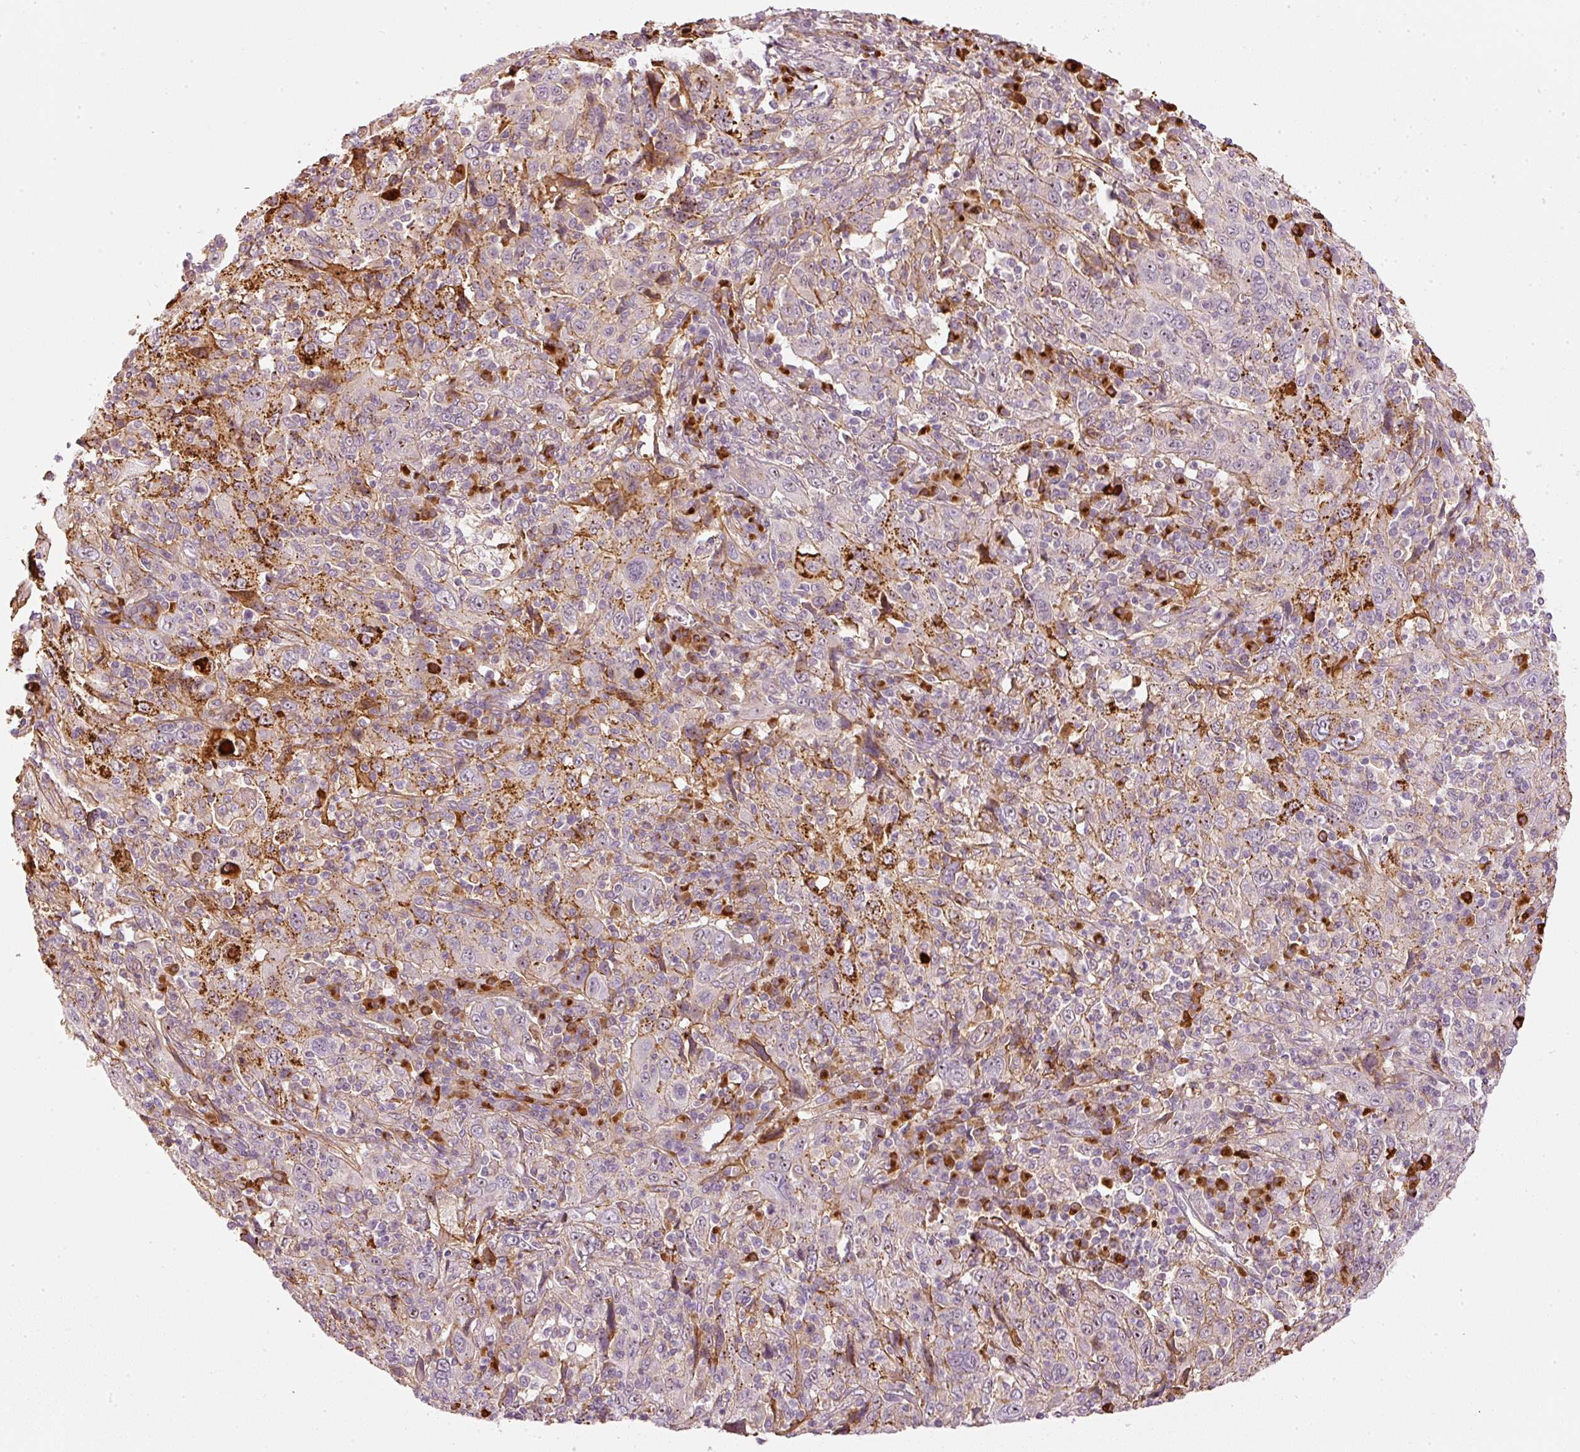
{"staining": {"intensity": "strong", "quantity": "<25%", "location": "cytoplasmic/membranous"}, "tissue": "cervical cancer", "cell_type": "Tumor cells", "image_type": "cancer", "snomed": [{"axis": "morphology", "description": "Squamous cell carcinoma, NOS"}, {"axis": "topography", "description": "Cervix"}], "caption": "Immunohistochemical staining of human cervical cancer displays medium levels of strong cytoplasmic/membranous protein staining in about <25% of tumor cells.", "gene": "VCAM1", "patient": {"sex": "female", "age": 46}}